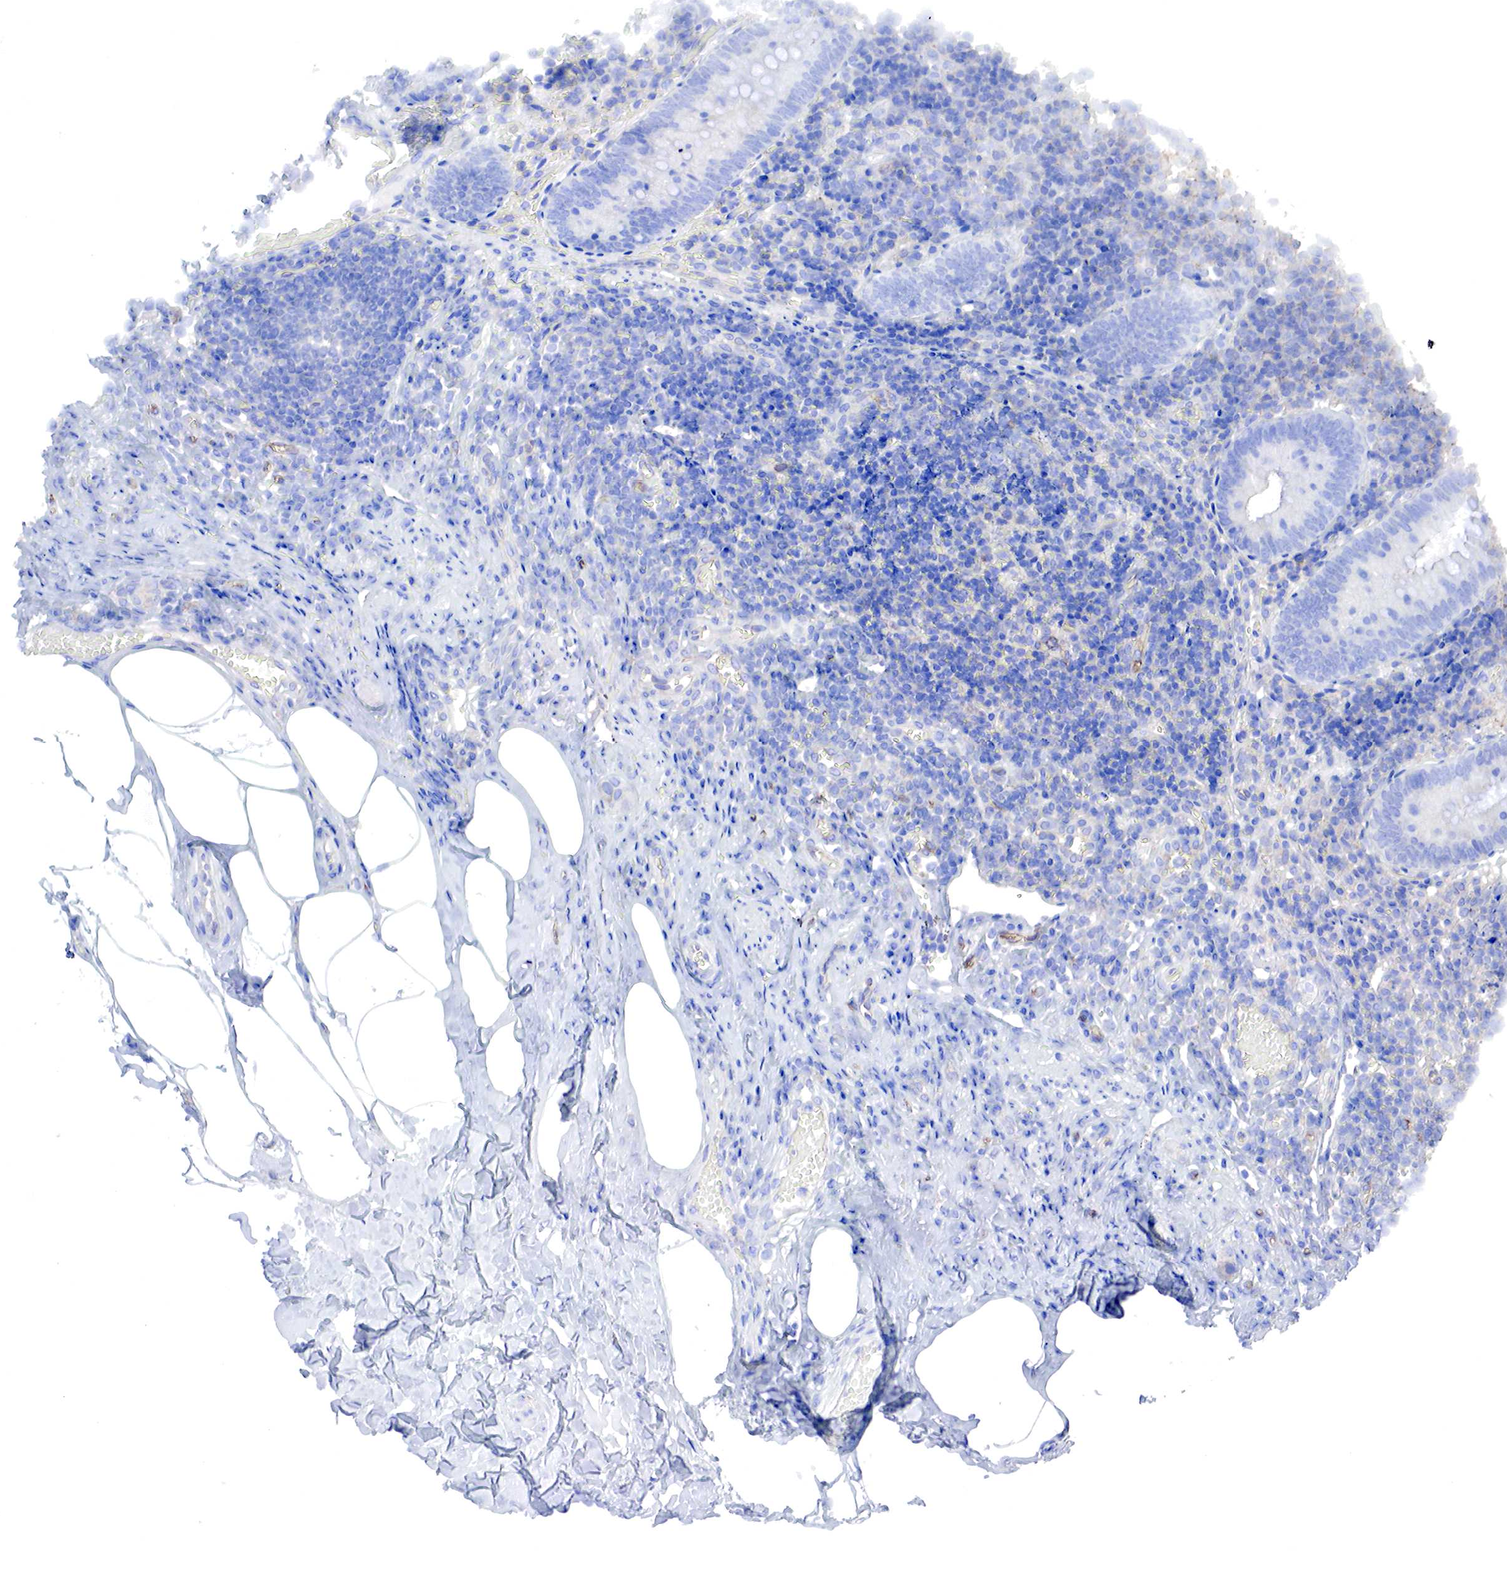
{"staining": {"intensity": "negative", "quantity": "none", "location": "none"}, "tissue": "appendix", "cell_type": "Glandular cells", "image_type": "normal", "snomed": [{"axis": "morphology", "description": "Normal tissue, NOS"}, {"axis": "topography", "description": "Appendix"}], "caption": "The IHC image has no significant positivity in glandular cells of appendix.", "gene": "MSN", "patient": {"sex": "male", "age": 25}}